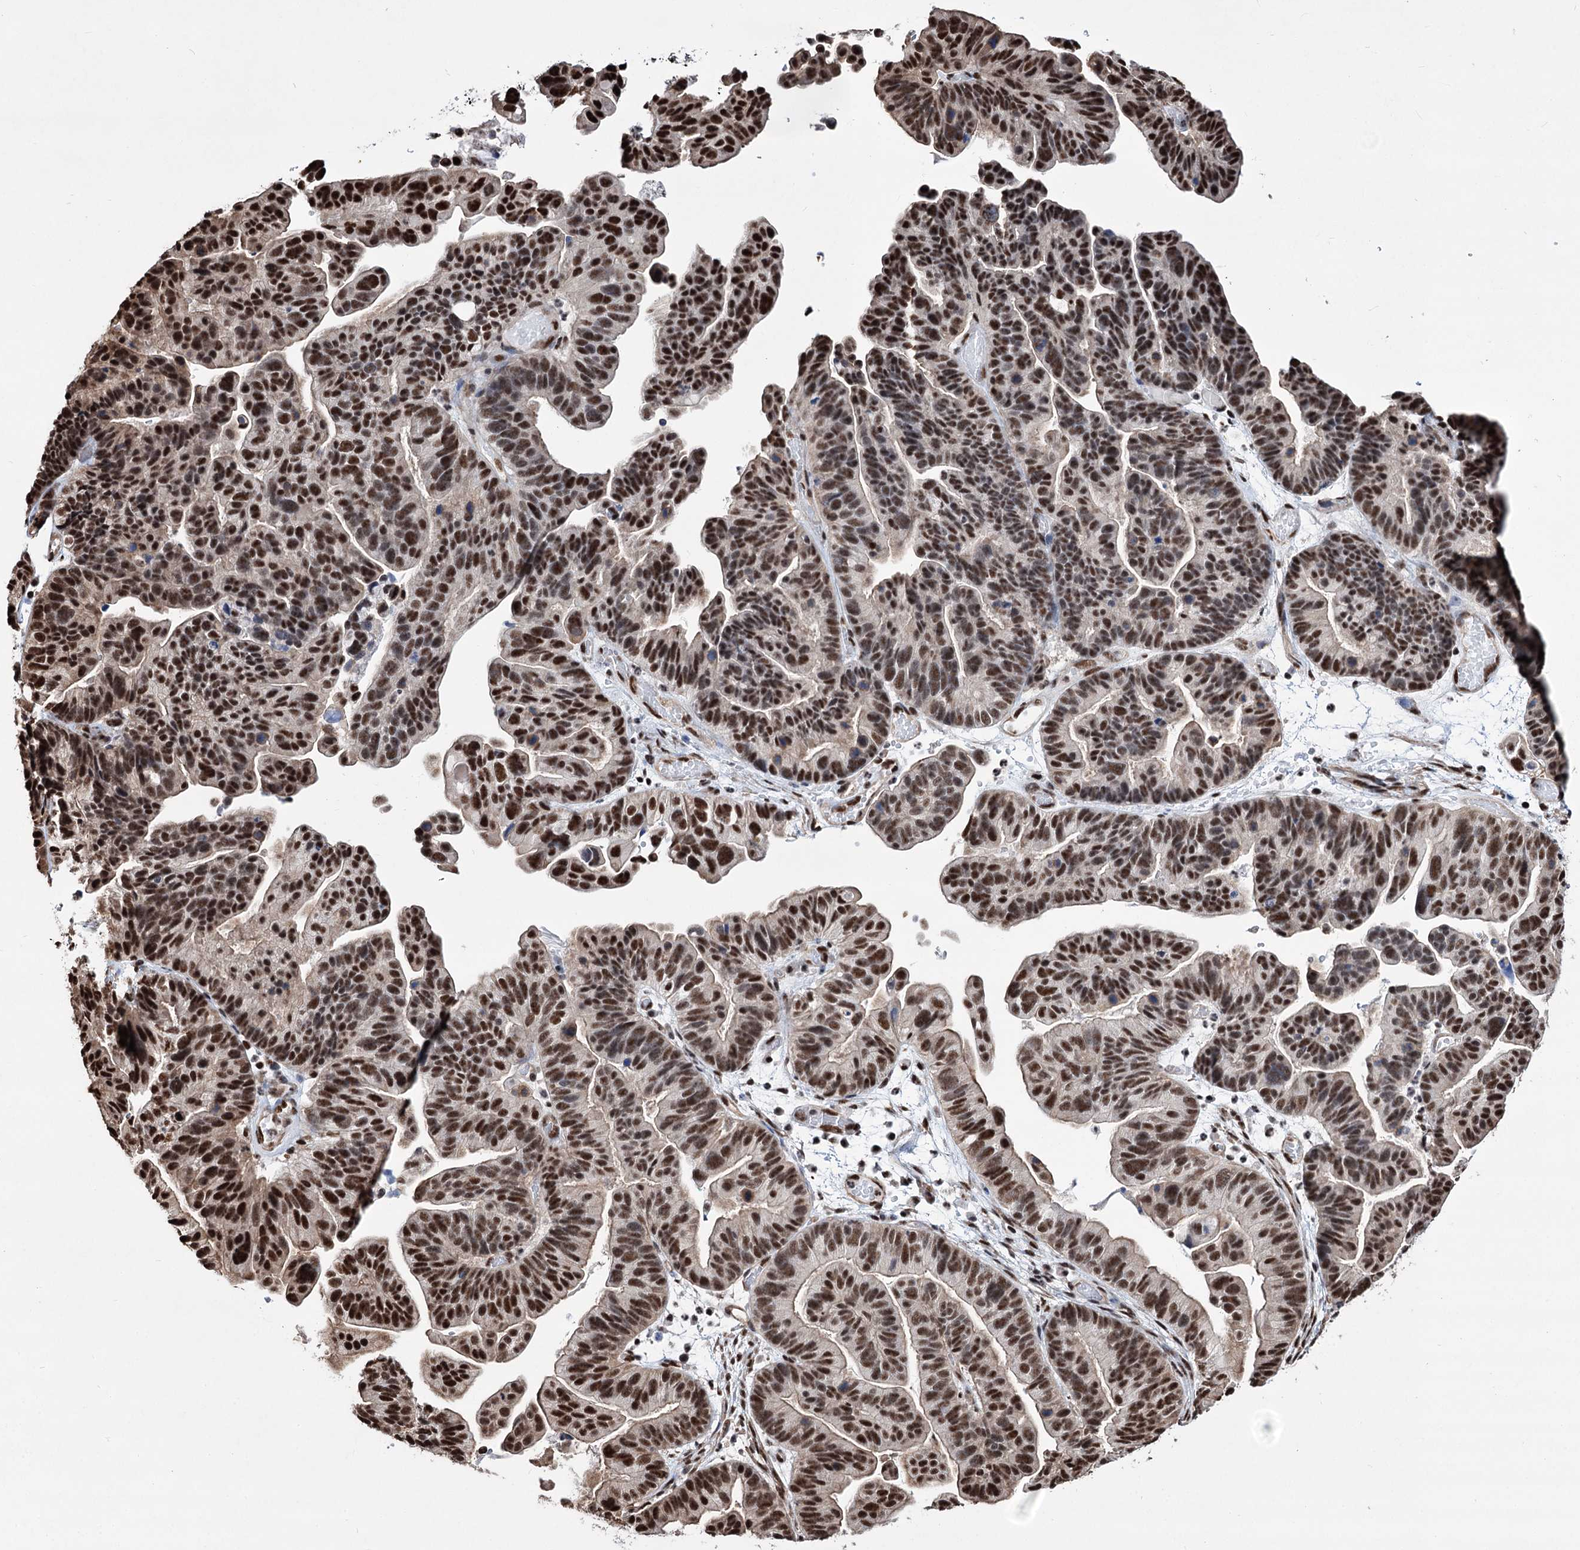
{"staining": {"intensity": "moderate", "quantity": ">75%", "location": "nuclear"}, "tissue": "ovarian cancer", "cell_type": "Tumor cells", "image_type": "cancer", "snomed": [{"axis": "morphology", "description": "Cystadenocarcinoma, serous, NOS"}, {"axis": "topography", "description": "Ovary"}], "caption": "Protein staining exhibits moderate nuclear positivity in about >75% of tumor cells in serous cystadenocarcinoma (ovarian).", "gene": "CHMP7", "patient": {"sex": "female", "age": 56}}